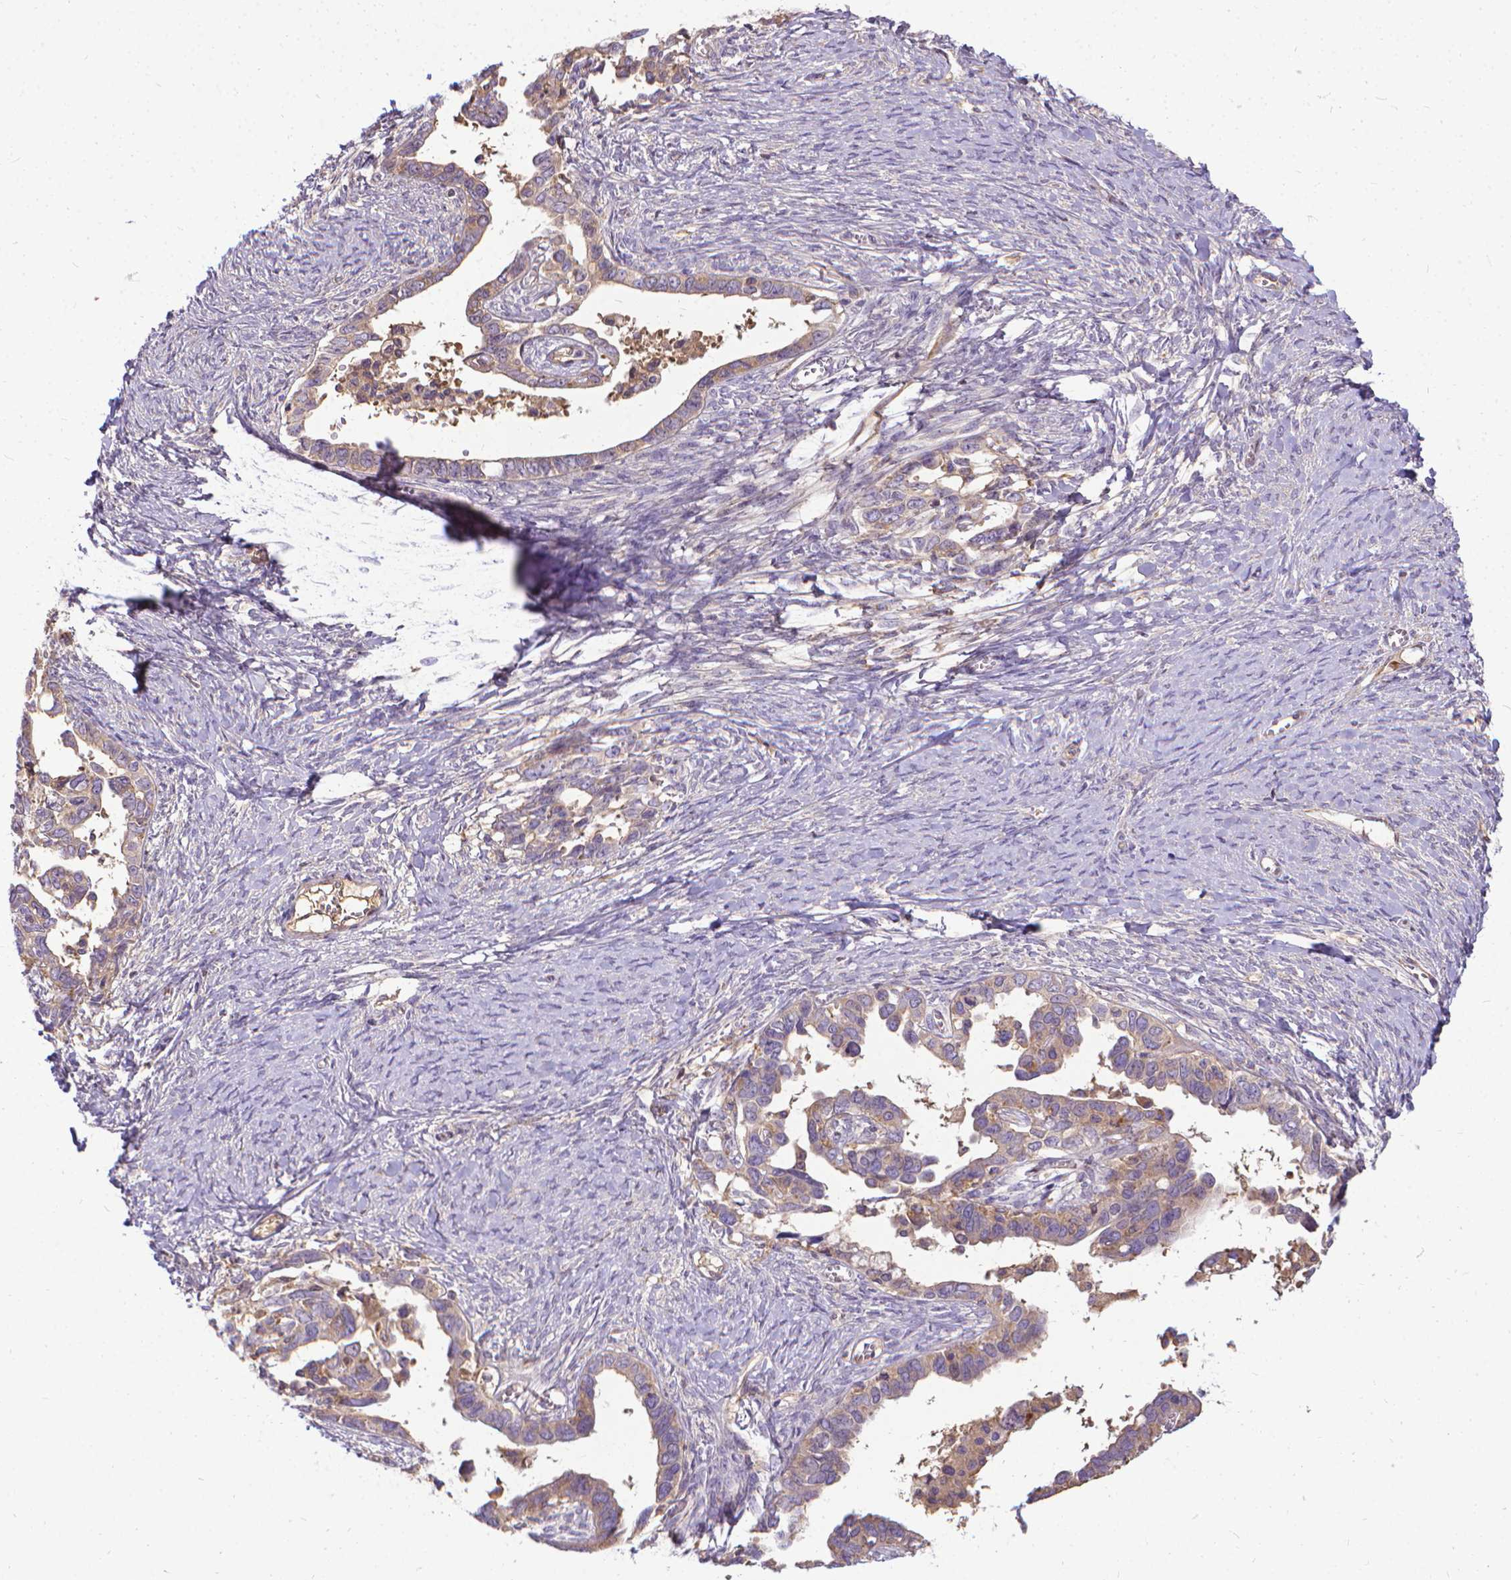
{"staining": {"intensity": "weak", "quantity": "<25%", "location": "cytoplasmic/membranous"}, "tissue": "ovarian cancer", "cell_type": "Tumor cells", "image_type": "cancer", "snomed": [{"axis": "morphology", "description": "Cystadenocarcinoma, serous, NOS"}, {"axis": "topography", "description": "Ovary"}], "caption": "This is a histopathology image of IHC staining of ovarian serous cystadenocarcinoma, which shows no staining in tumor cells.", "gene": "CFAP299", "patient": {"sex": "female", "age": 69}}